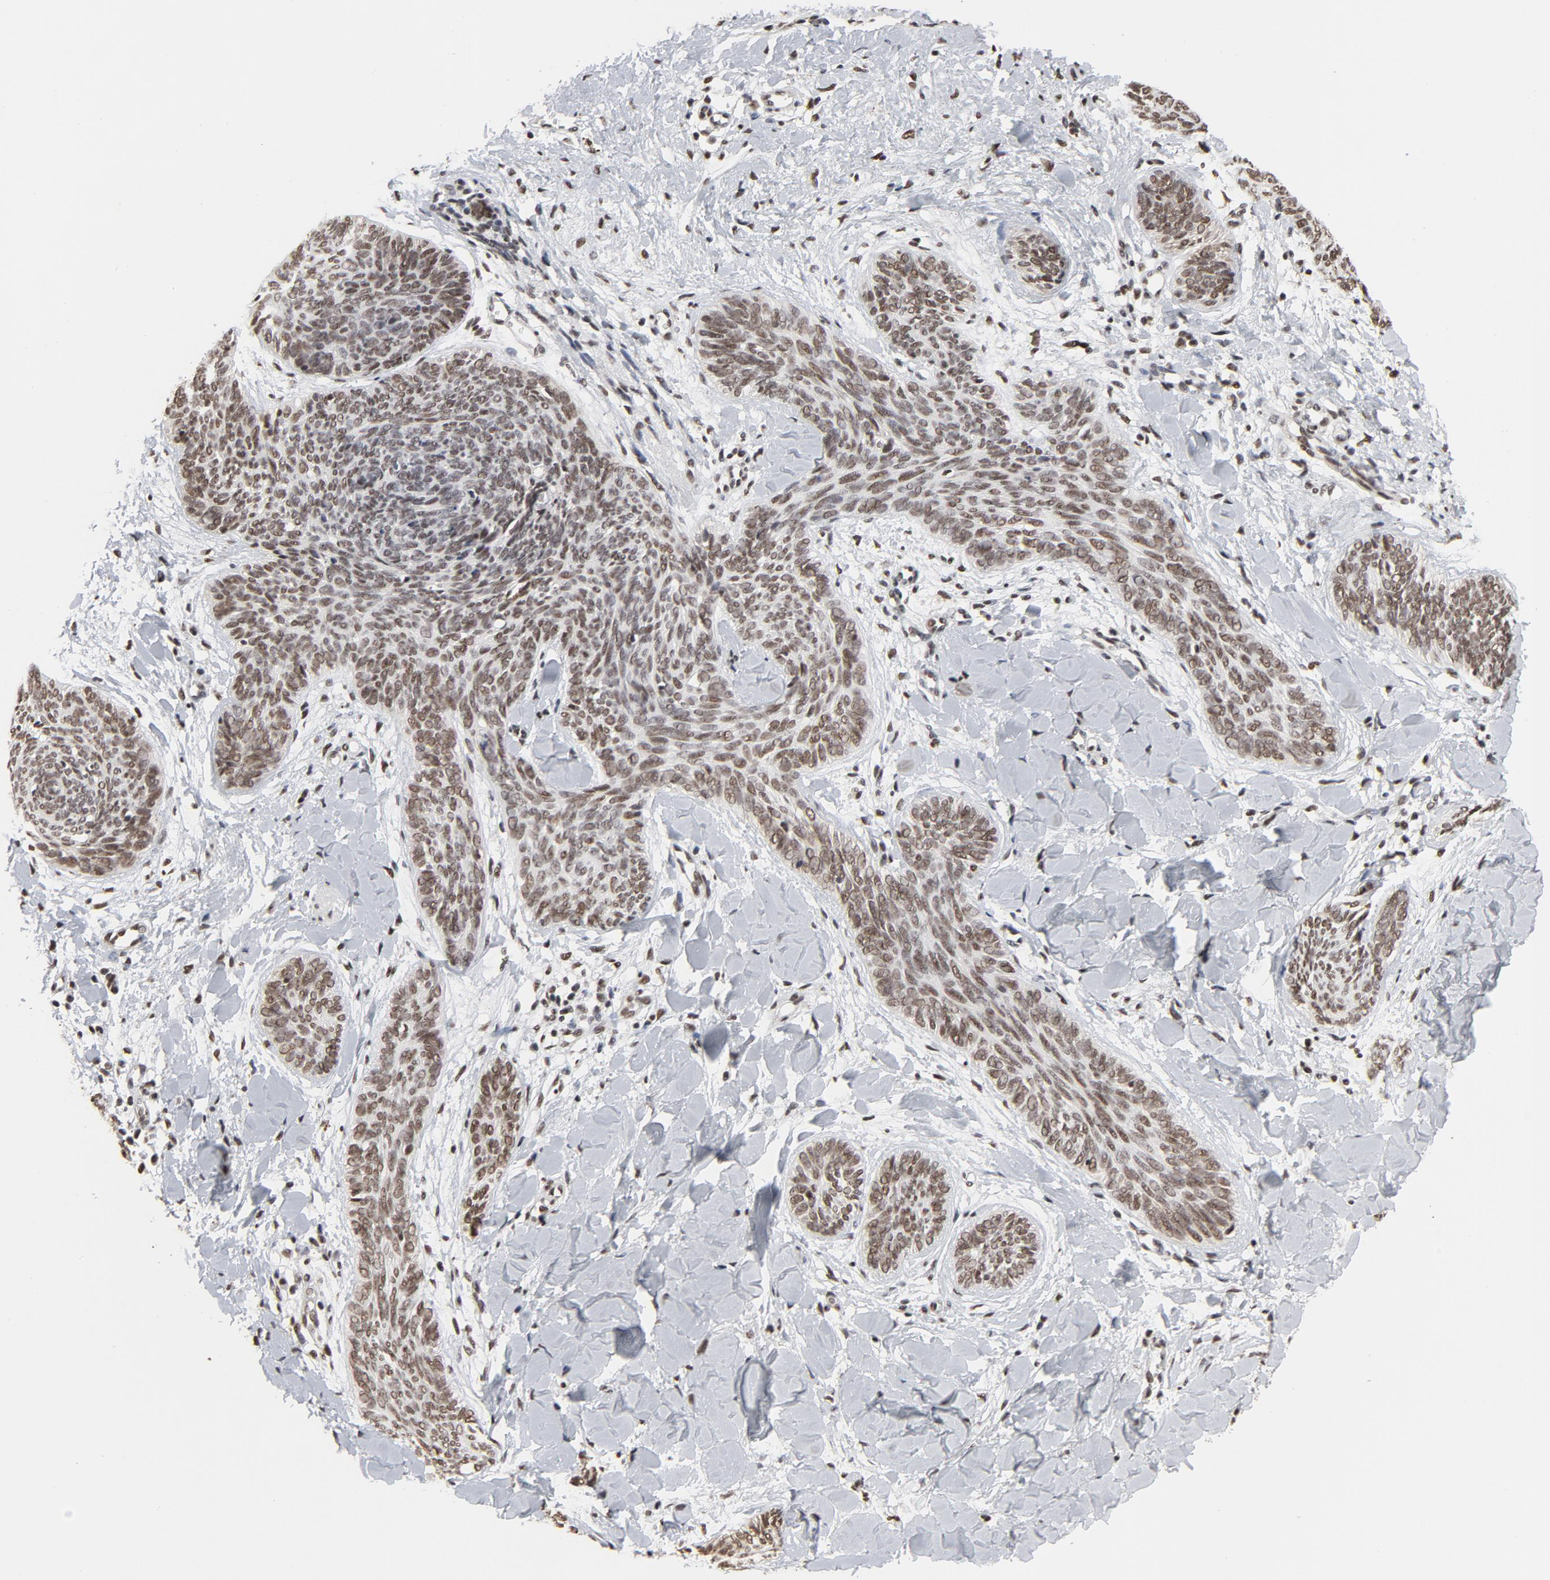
{"staining": {"intensity": "moderate", "quantity": ">75%", "location": "nuclear"}, "tissue": "skin cancer", "cell_type": "Tumor cells", "image_type": "cancer", "snomed": [{"axis": "morphology", "description": "Basal cell carcinoma"}, {"axis": "topography", "description": "Skin"}], "caption": "A brown stain highlights moderate nuclear staining of a protein in skin basal cell carcinoma tumor cells.", "gene": "MRE11", "patient": {"sex": "female", "age": 81}}